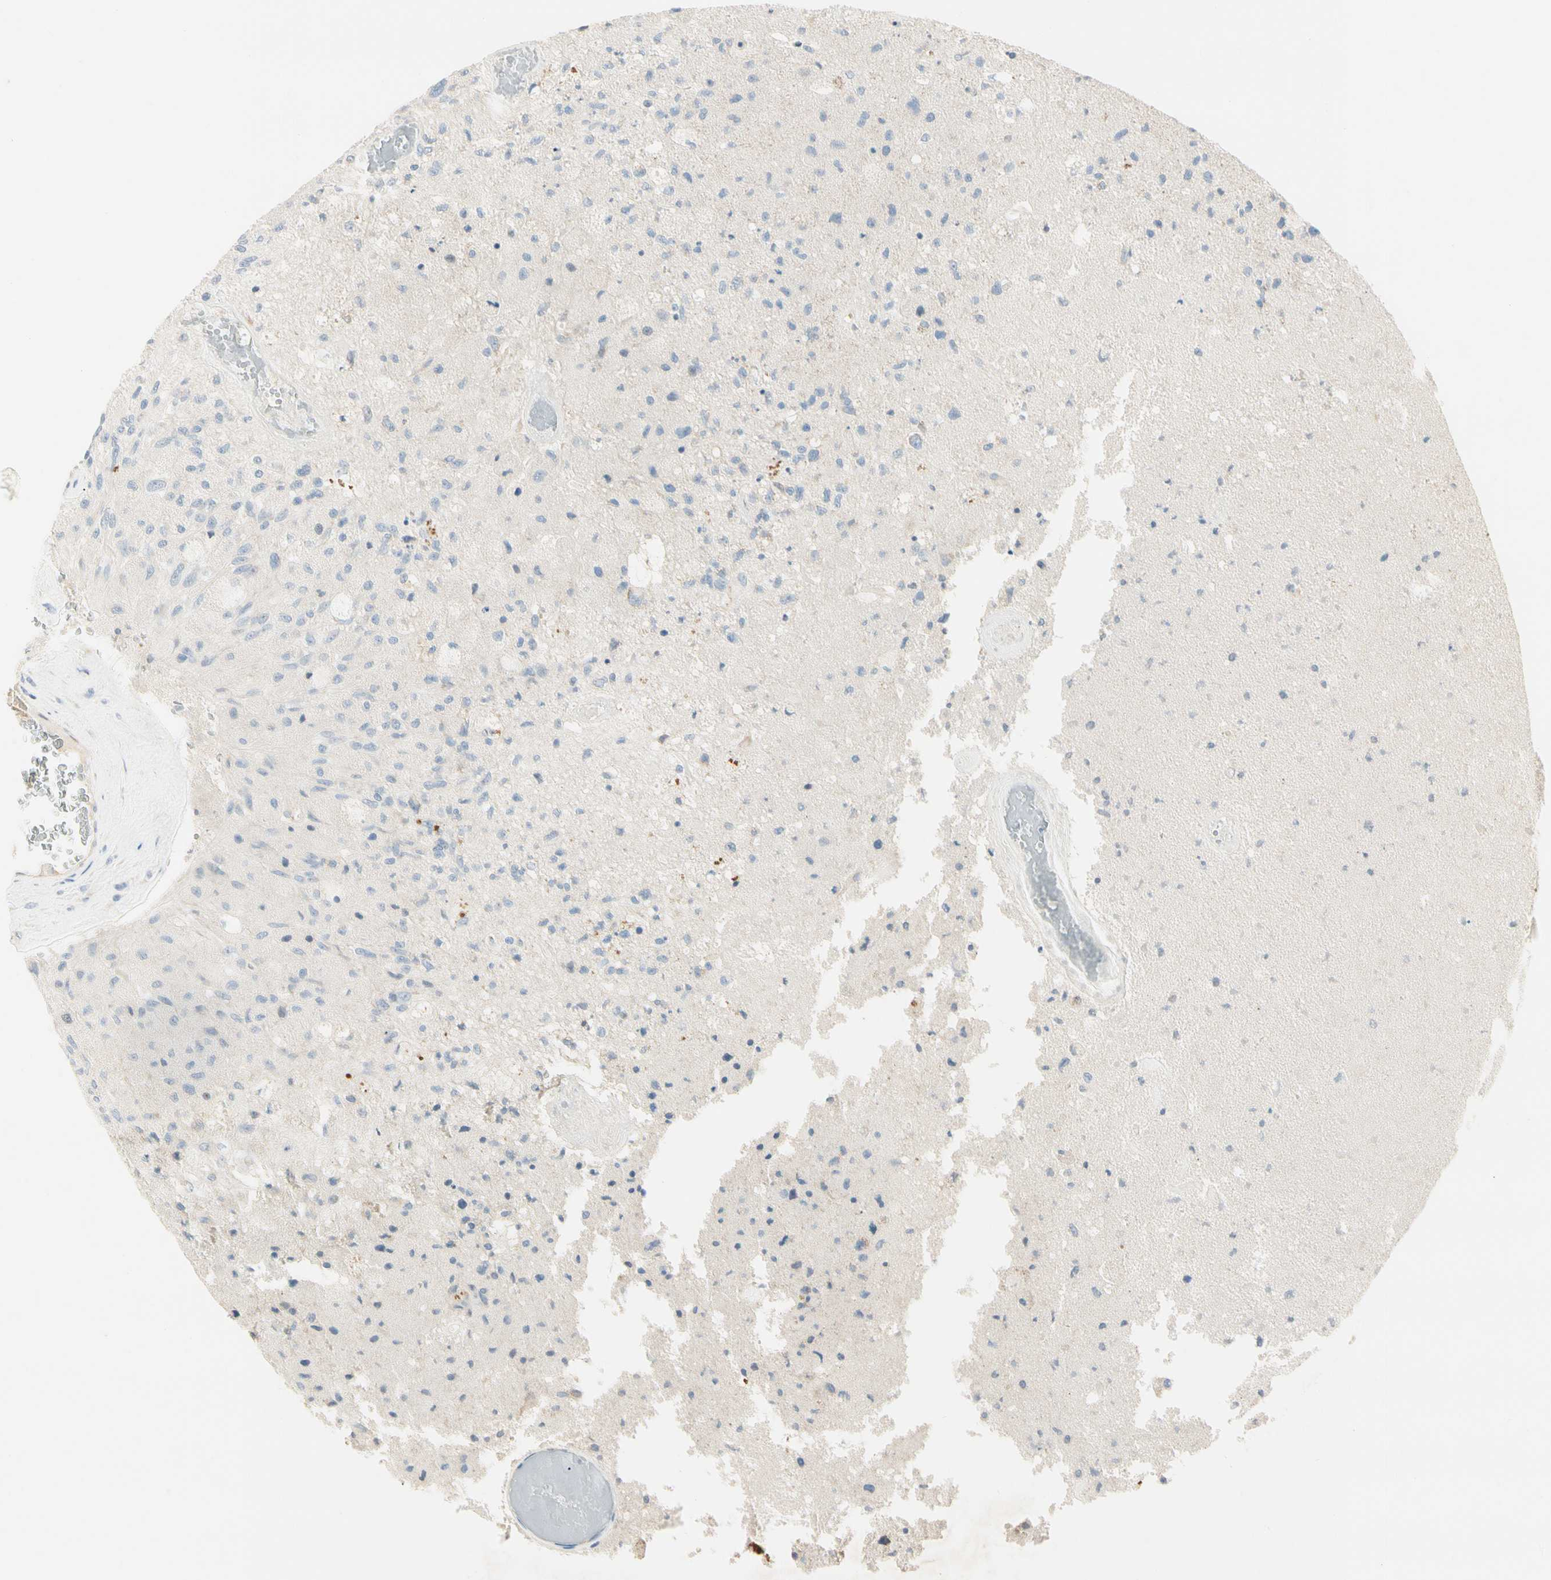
{"staining": {"intensity": "moderate", "quantity": "<25%", "location": "cytoplasmic/membranous"}, "tissue": "glioma", "cell_type": "Tumor cells", "image_type": "cancer", "snomed": [{"axis": "morphology", "description": "Normal tissue, NOS"}, {"axis": "morphology", "description": "Glioma, malignant, High grade"}, {"axis": "topography", "description": "Cerebral cortex"}], "caption": "A low amount of moderate cytoplasmic/membranous expression is appreciated in approximately <25% of tumor cells in glioma tissue.", "gene": "ALDH18A1", "patient": {"sex": "male", "age": 77}}